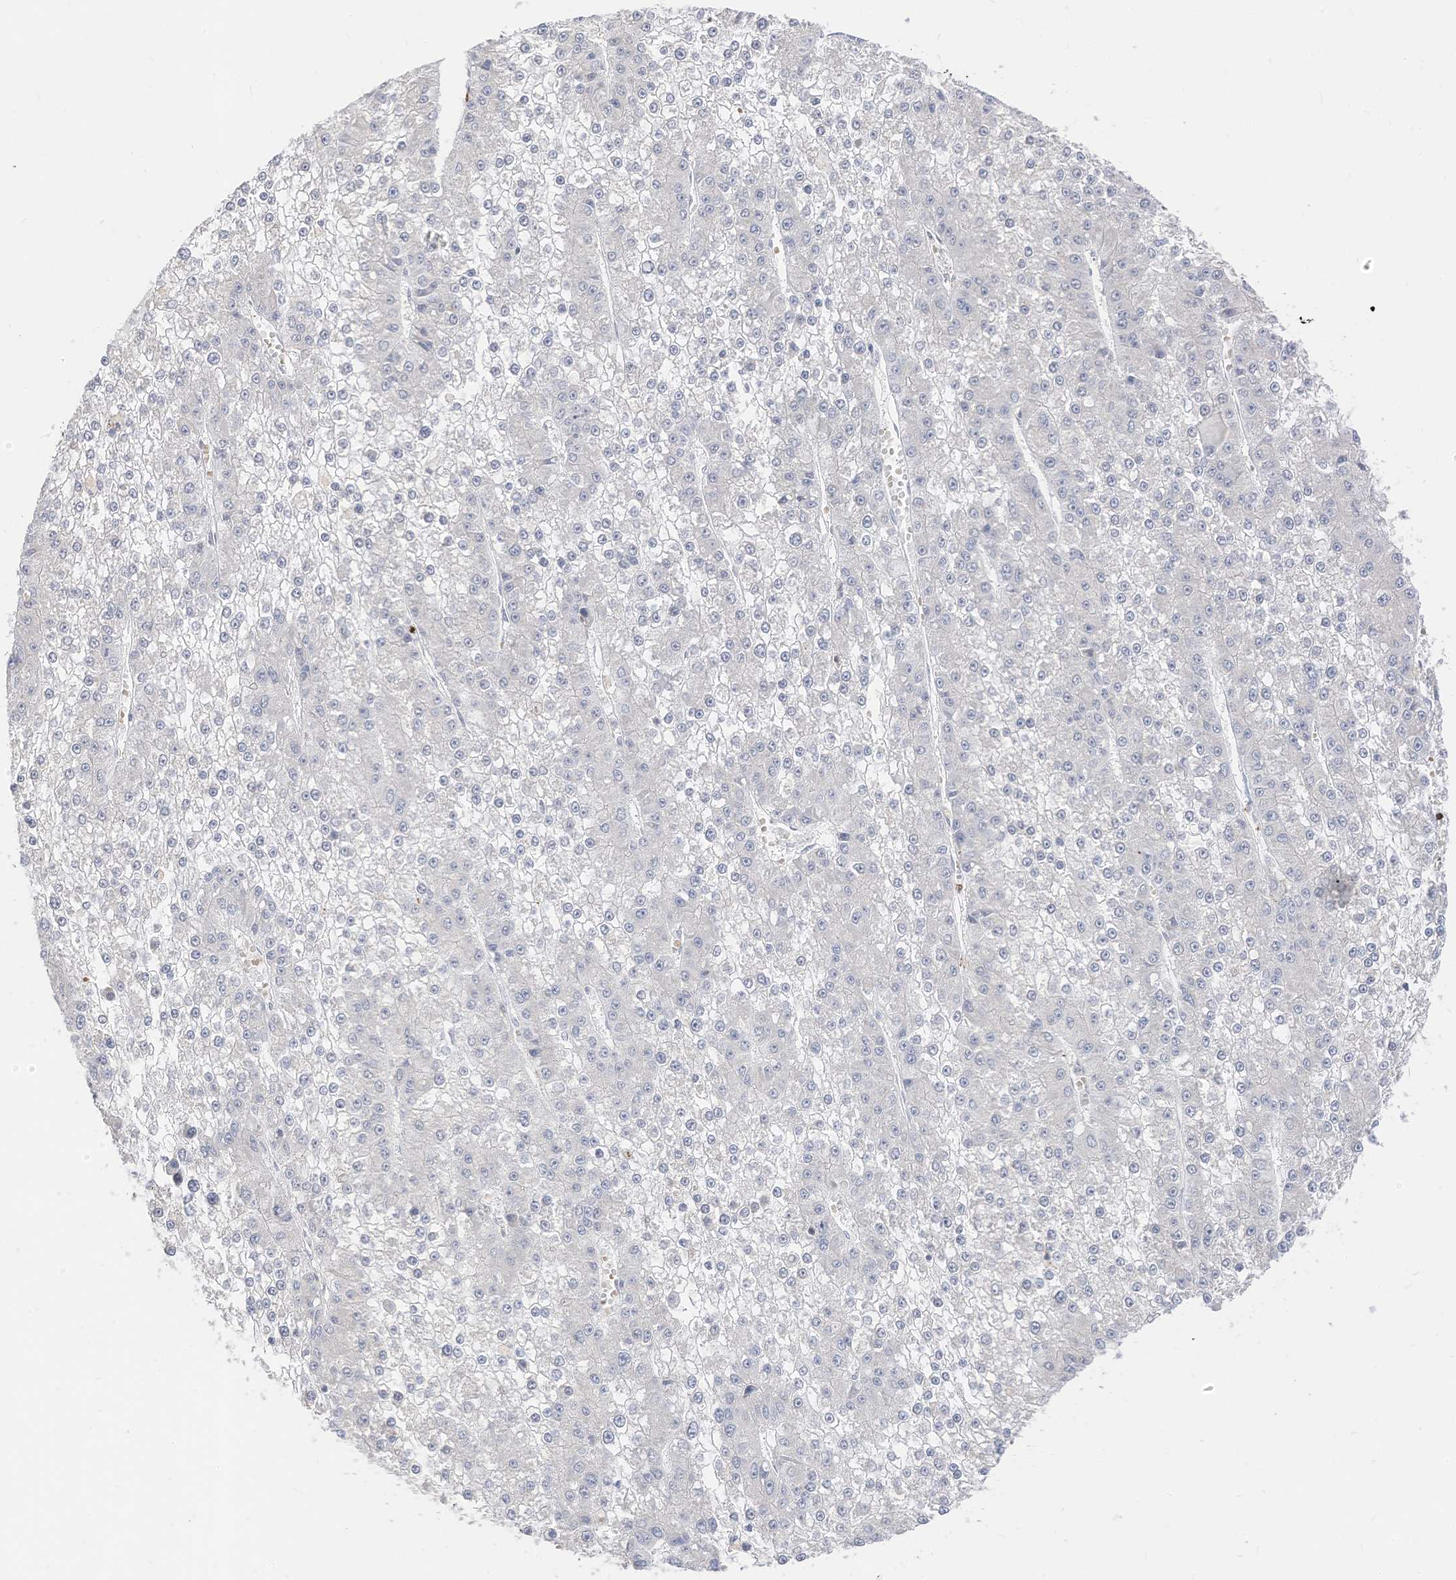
{"staining": {"intensity": "negative", "quantity": "none", "location": "none"}, "tissue": "liver cancer", "cell_type": "Tumor cells", "image_type": "cancer", "snomed": [{"axis": "morphology", "description": "Carcinoma, Hepatocellular, NOS"}, {"axis": "topography", "description": "Liver"}], "caption": "This is an immunohistochemistry micrograph of human hepatocellular carcinoma (liver). There is no positivity in tumor cells.", "gene": "ATP13A1", "patient": {"sex": "female", "age": 73}}